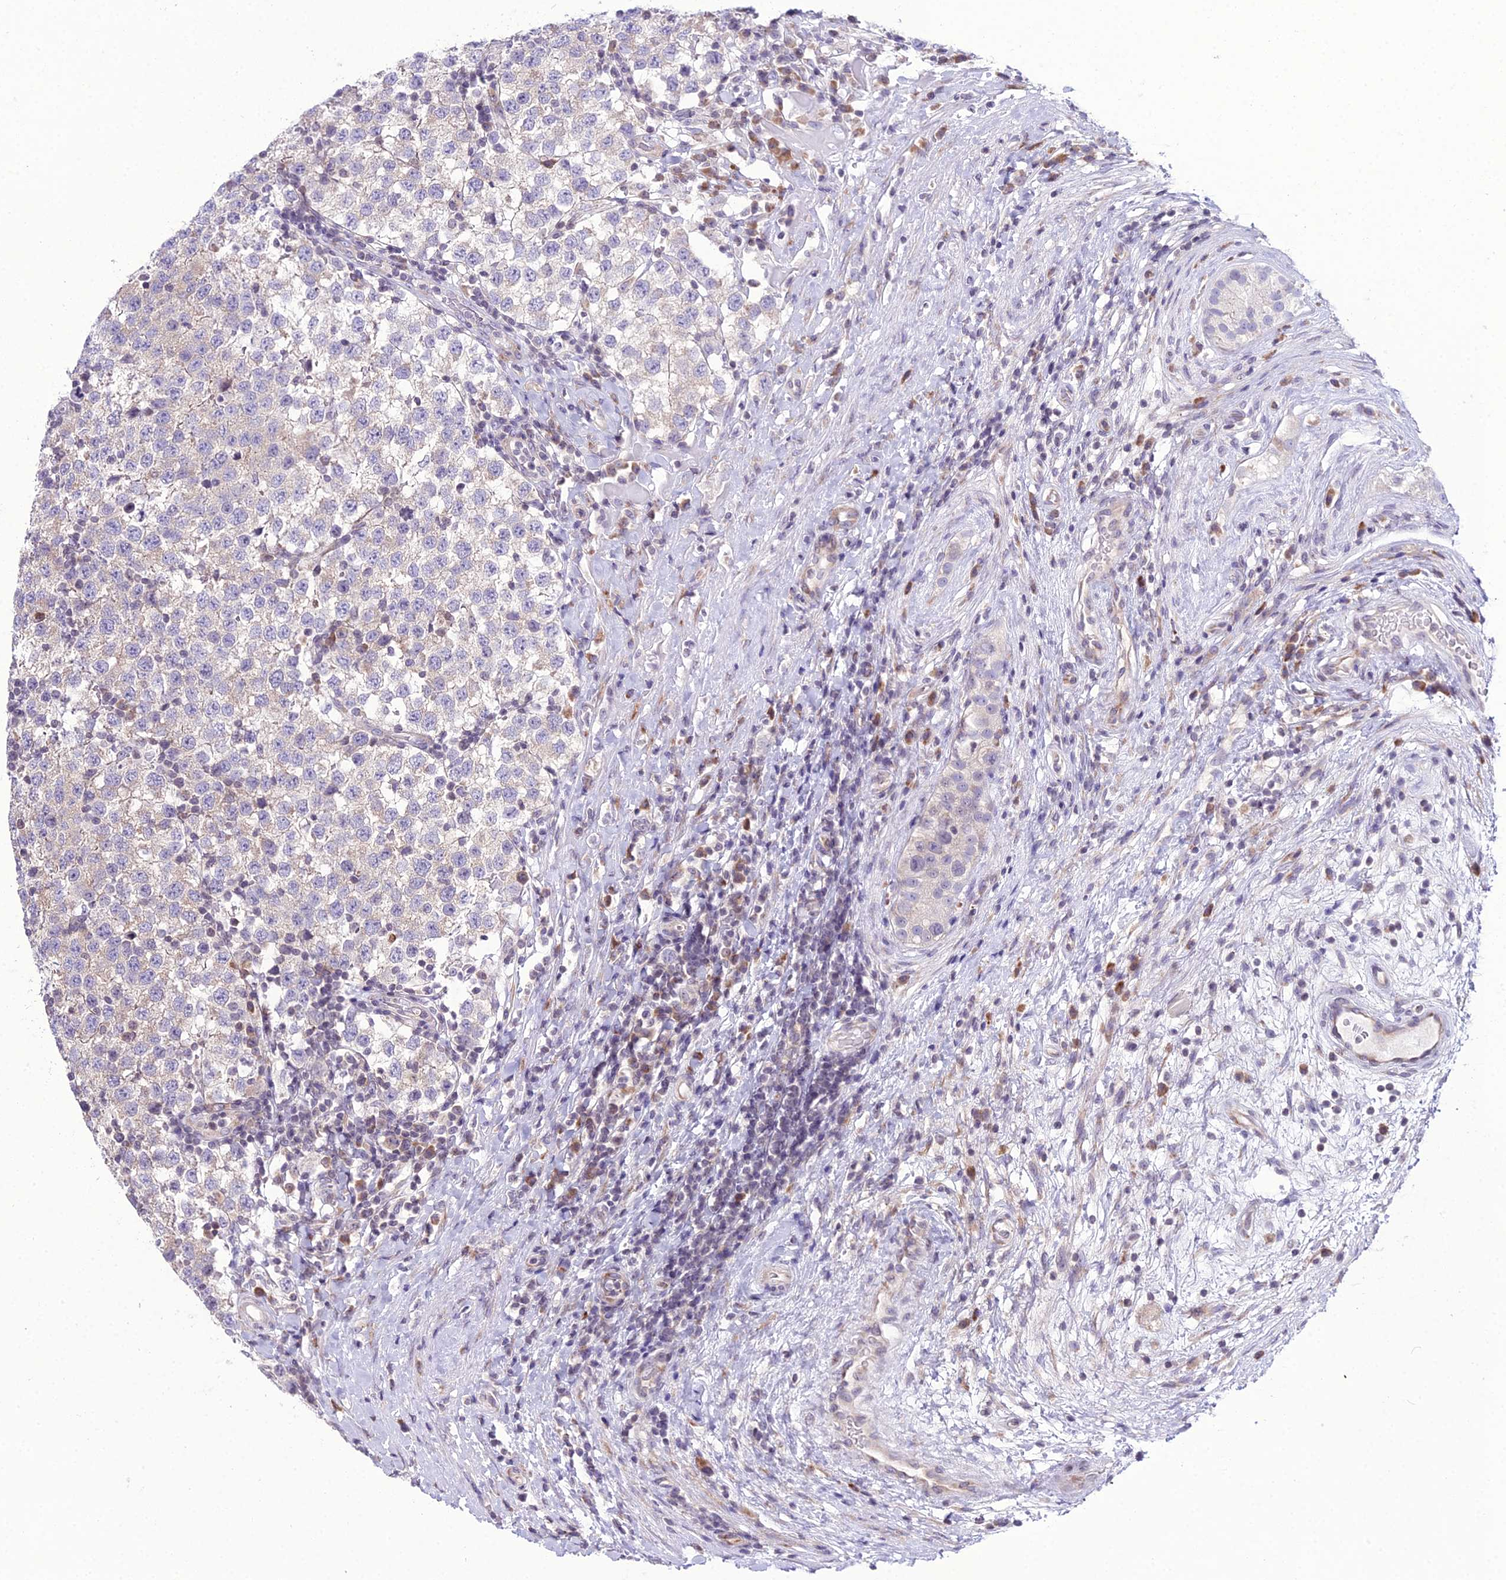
{"staining": {"intensity": "negative", "quantity": "none", "location": "none"}, "tissue": "testis cancer", "cell_type": "Tumor cells", "image_type": "cancer", "snomed": [{"axis": "morphology", "description": "Seminoma, NOS"}, {"axis": "topography", "description": "Testis"}], "caption": "The immunohistochemistry image has no significant positivity in tumor cells of testis seminoma tissue.", "gene": "RPS26", "patient": {"sex": "male", "age": 34}}